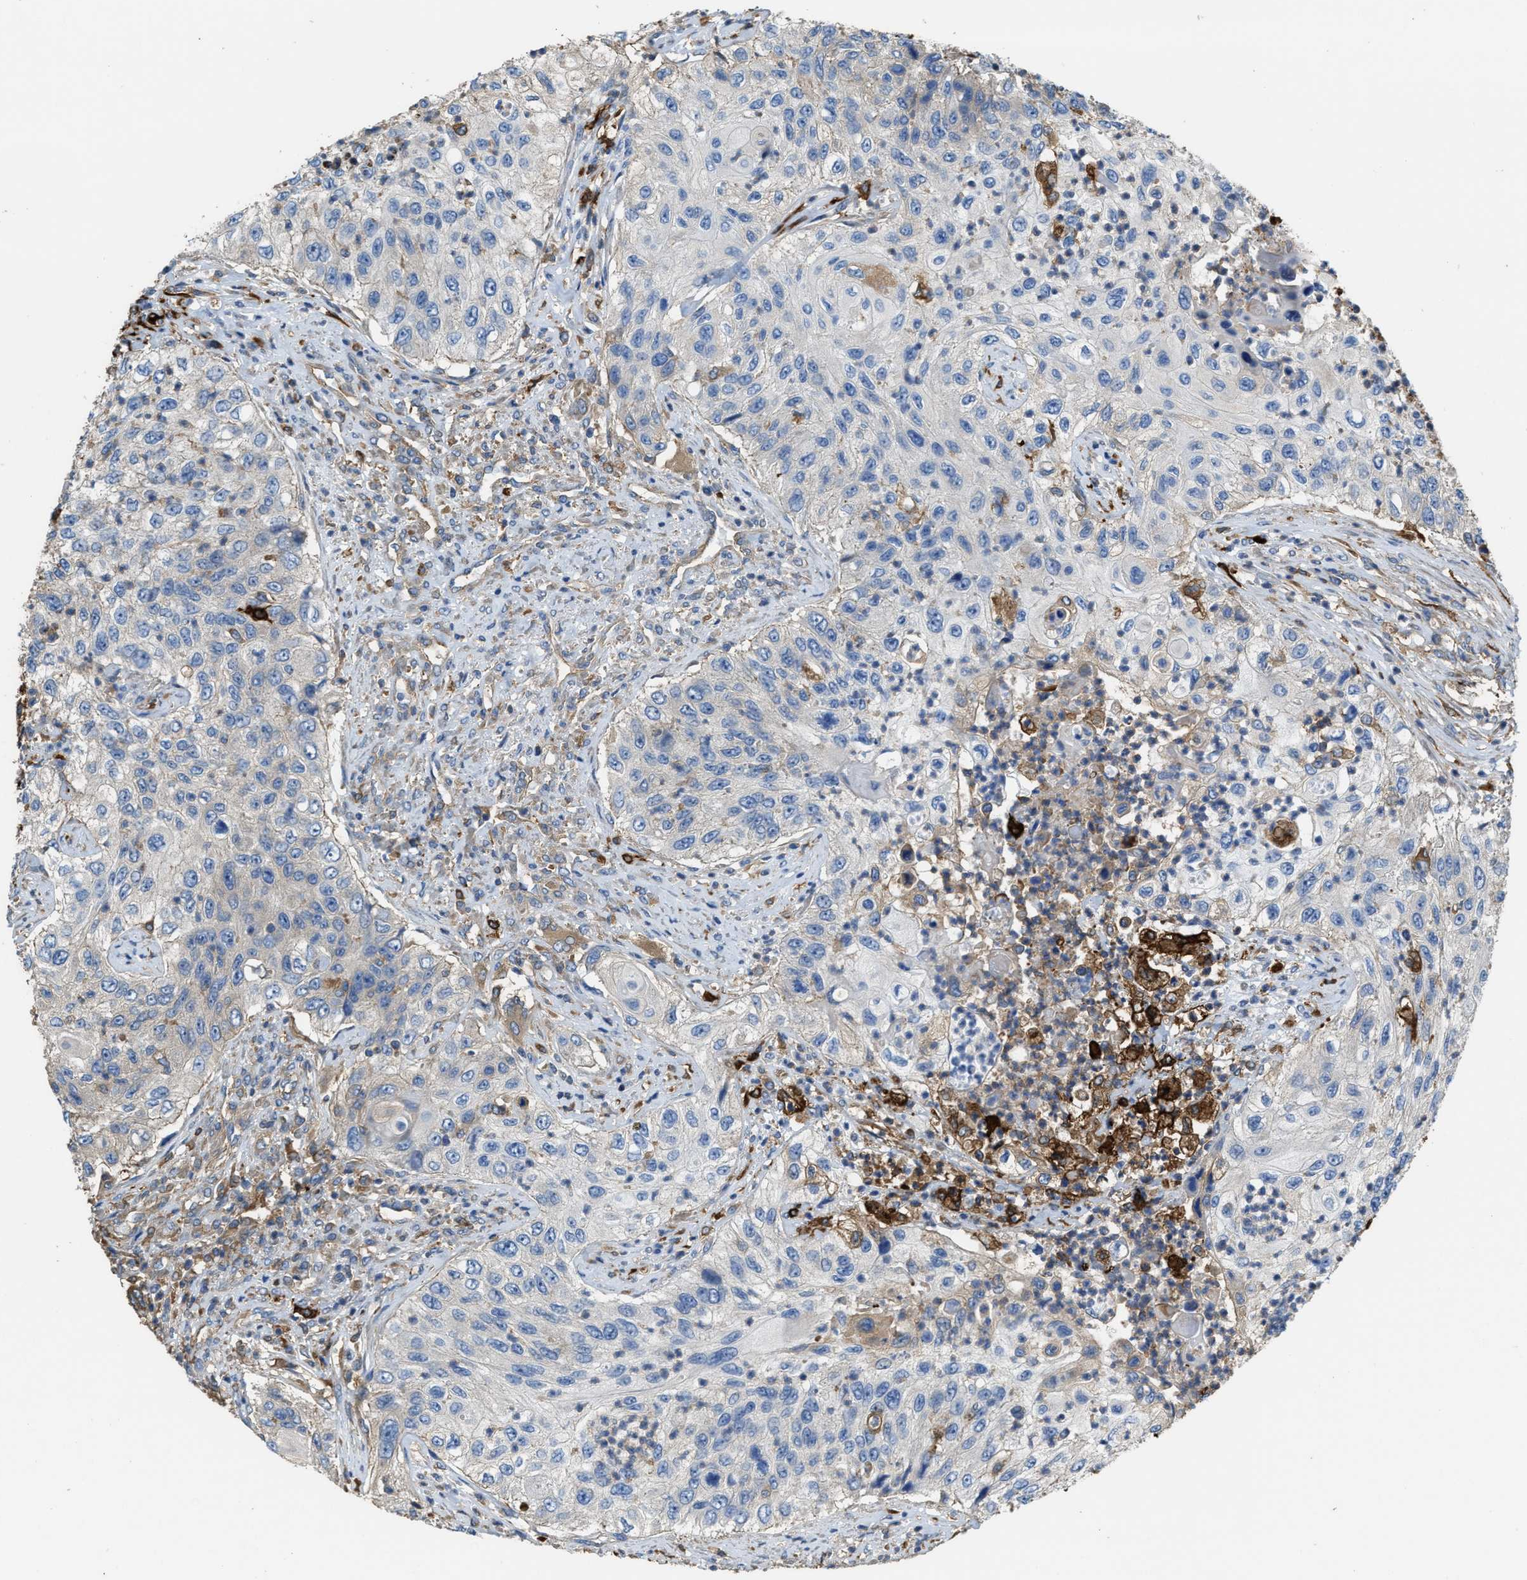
{"staining": {"intensity": "weak", "quantity": "<25%", "location": "cytoplasmic/membranous"}, "tissue": "urothelial cancer", "cell_type": "Tumor cells", "image_type": "cancer", "snomed": [{"axis": "morphology", "description": "Urothelial carcinoma, High grade"}, {"axis": "topography", "description": "Urinary bladder"}], "caption": "Tumor cells show no significant protein staining in high-grade urothelial carcinoma.", "gene": "ATIC", "patient": {"sex": "female", "age": 60}}